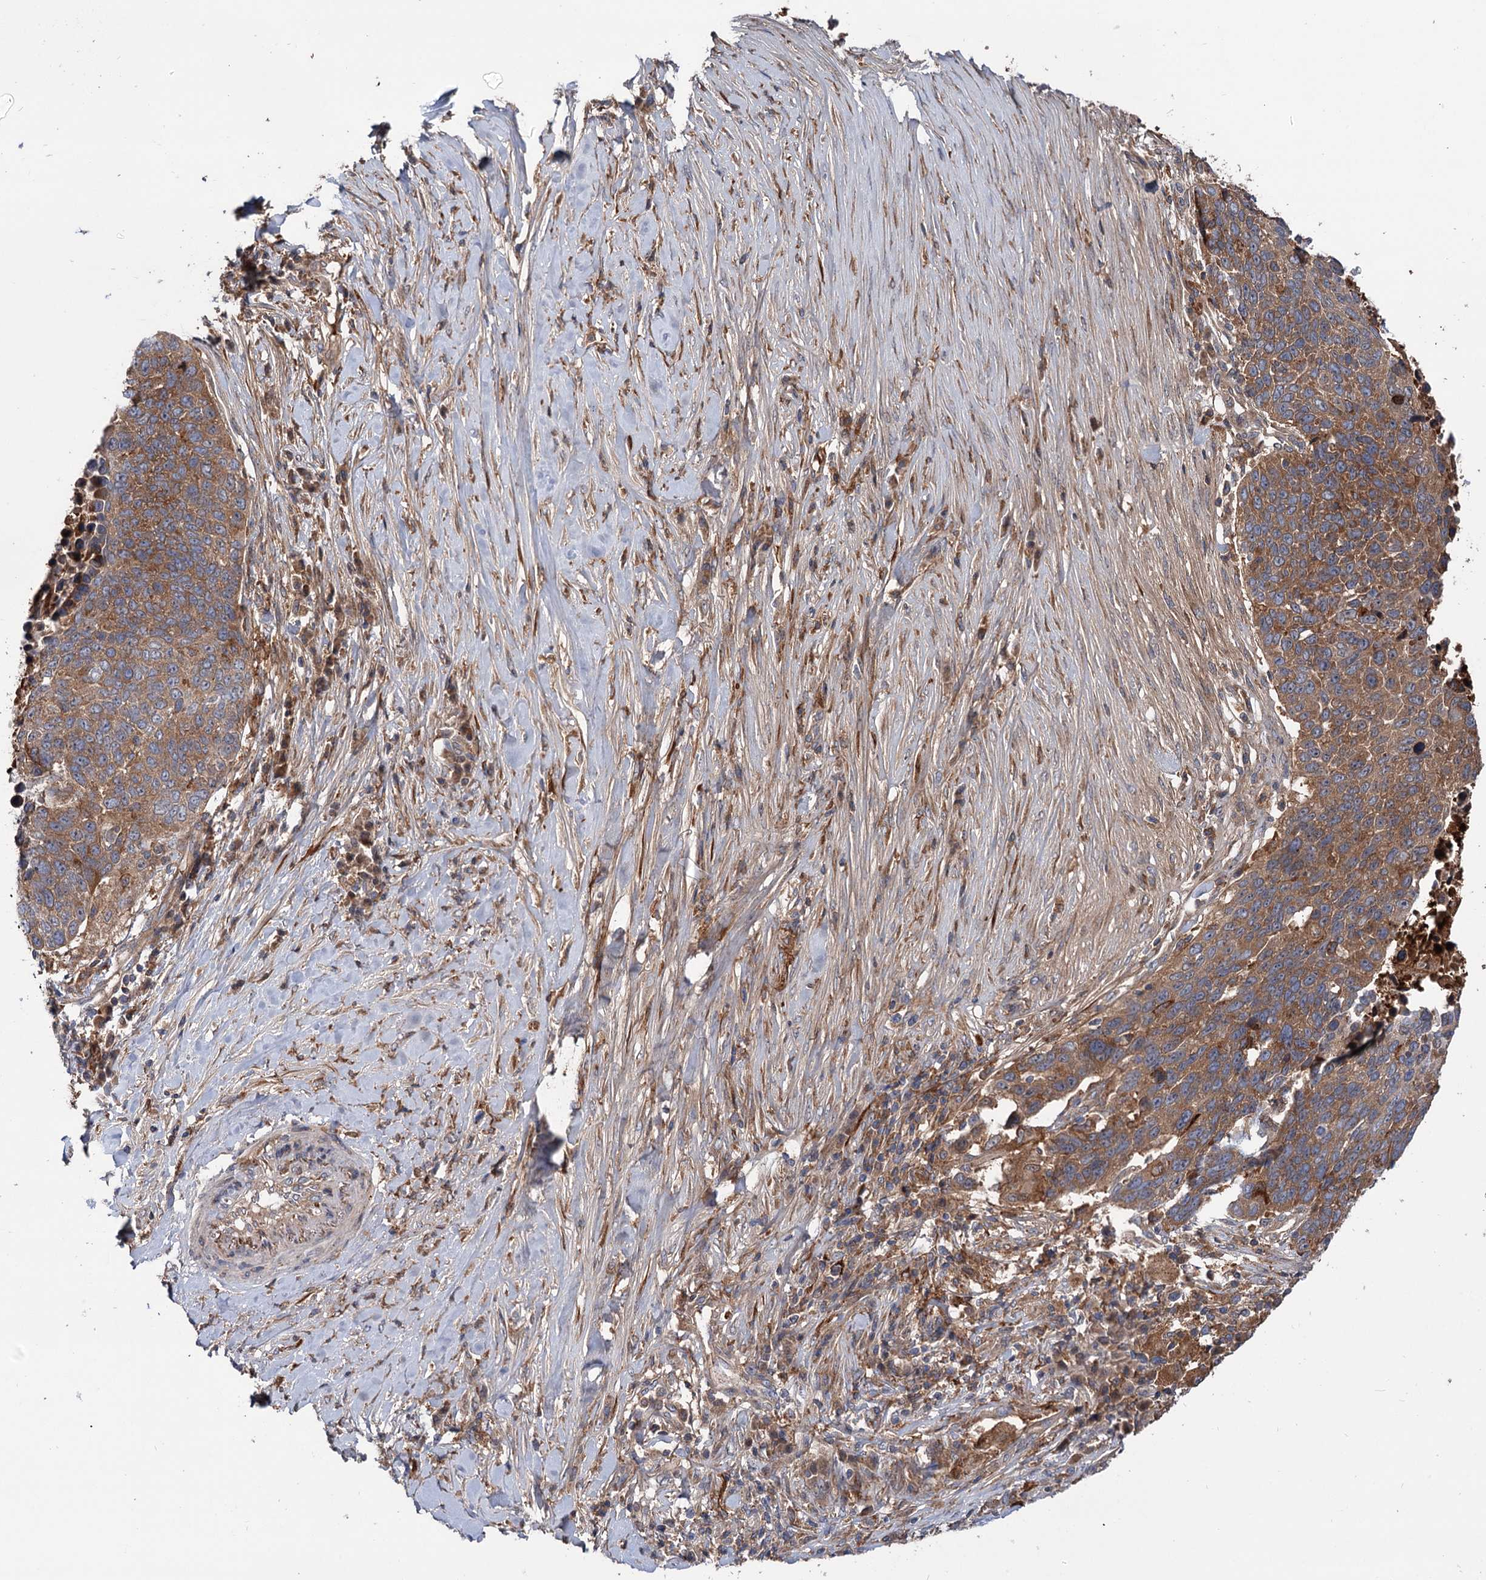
{"staining": {"intensity": "moderate", "quantity": ">75%", "location": "cytoplasmic/membranous"}, "tissue": "lung cancer", "cell_type": "Tumor cells", "image_type": "cancer", "snomed": [{"axis": "morphology", "description": "Normal tissue, NOS"}, {"axis": "morphology", "description": "Squamous cell carcinoma, NOS"}, {"axis": "topography", "description": "Lymph node"}, {"axis": "topography", "description": "Lung"}], "caption": "Immunohistochemistry of lung cancer (squamous cell carcinoma) exhibits medium levels of moderate cytoplasmic/membranous staining in about >75% of tumor cells.", "gene": "RNF111", "patient": {"sex": "male", "age": 66}}